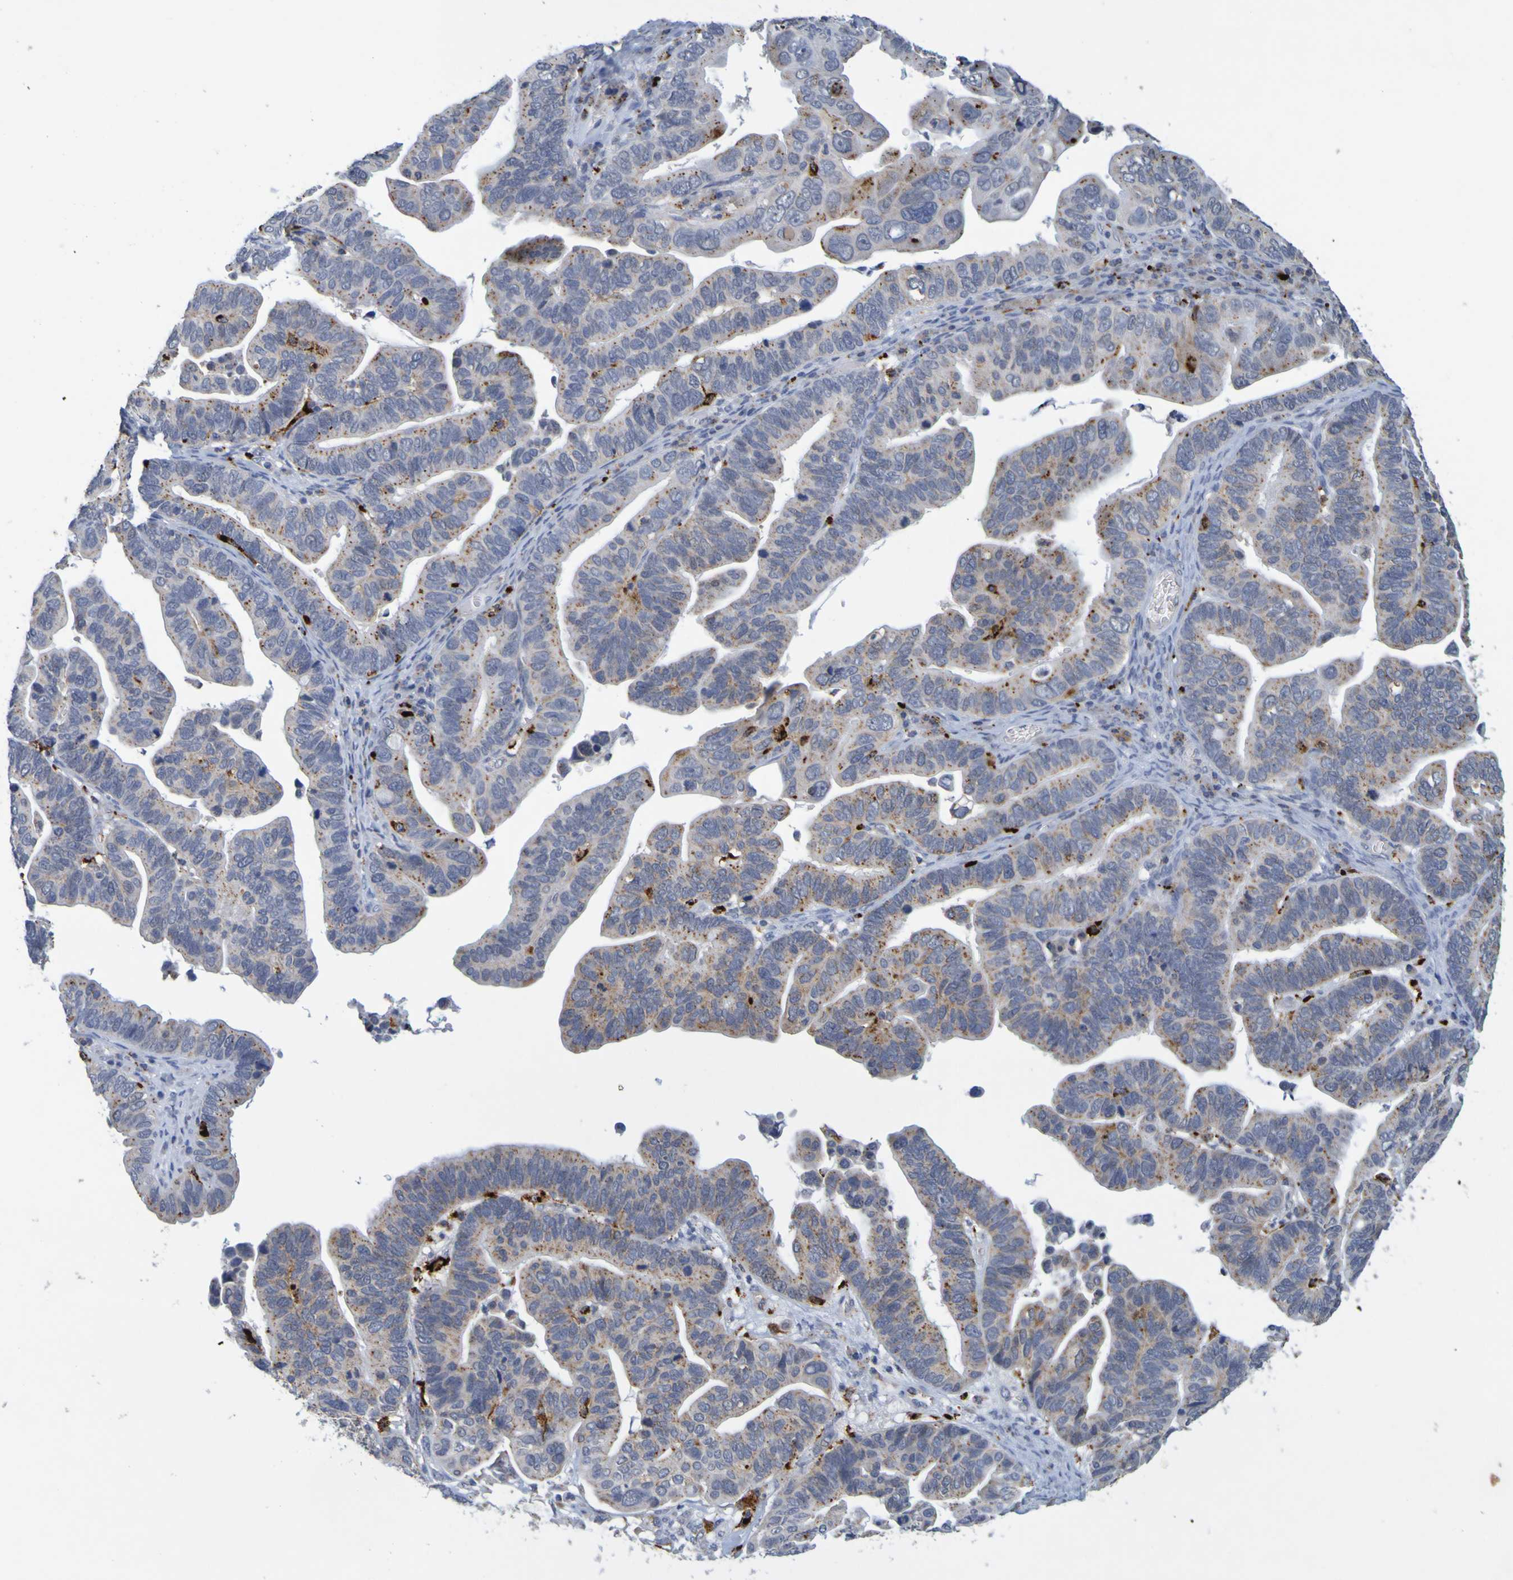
{"staining": {"intensity": "moderate", "quantity": "<25%", "location": "cytoplasmic/membranous"}, "tissue": "ovarian cancer", "cell_type": "Tumor cells", "image_type": "cancer", "snomed": [{"axis": "morphology", "description": "Cystadenocarcinoma, serous, NOS"}, {"axis": "topography", "description": "Ovary"}], "caption": "An image of human ovarian cancer (serous cystadenocarcinoma) stained for a protein displays moderate cytoplasmic/membranous brown staining in tumor cells. Ihc stains the protein of interest in brown and the nuclei are stained blue.", "gene": "TPH1", "patient": {"sex": "female", "age": 56}}